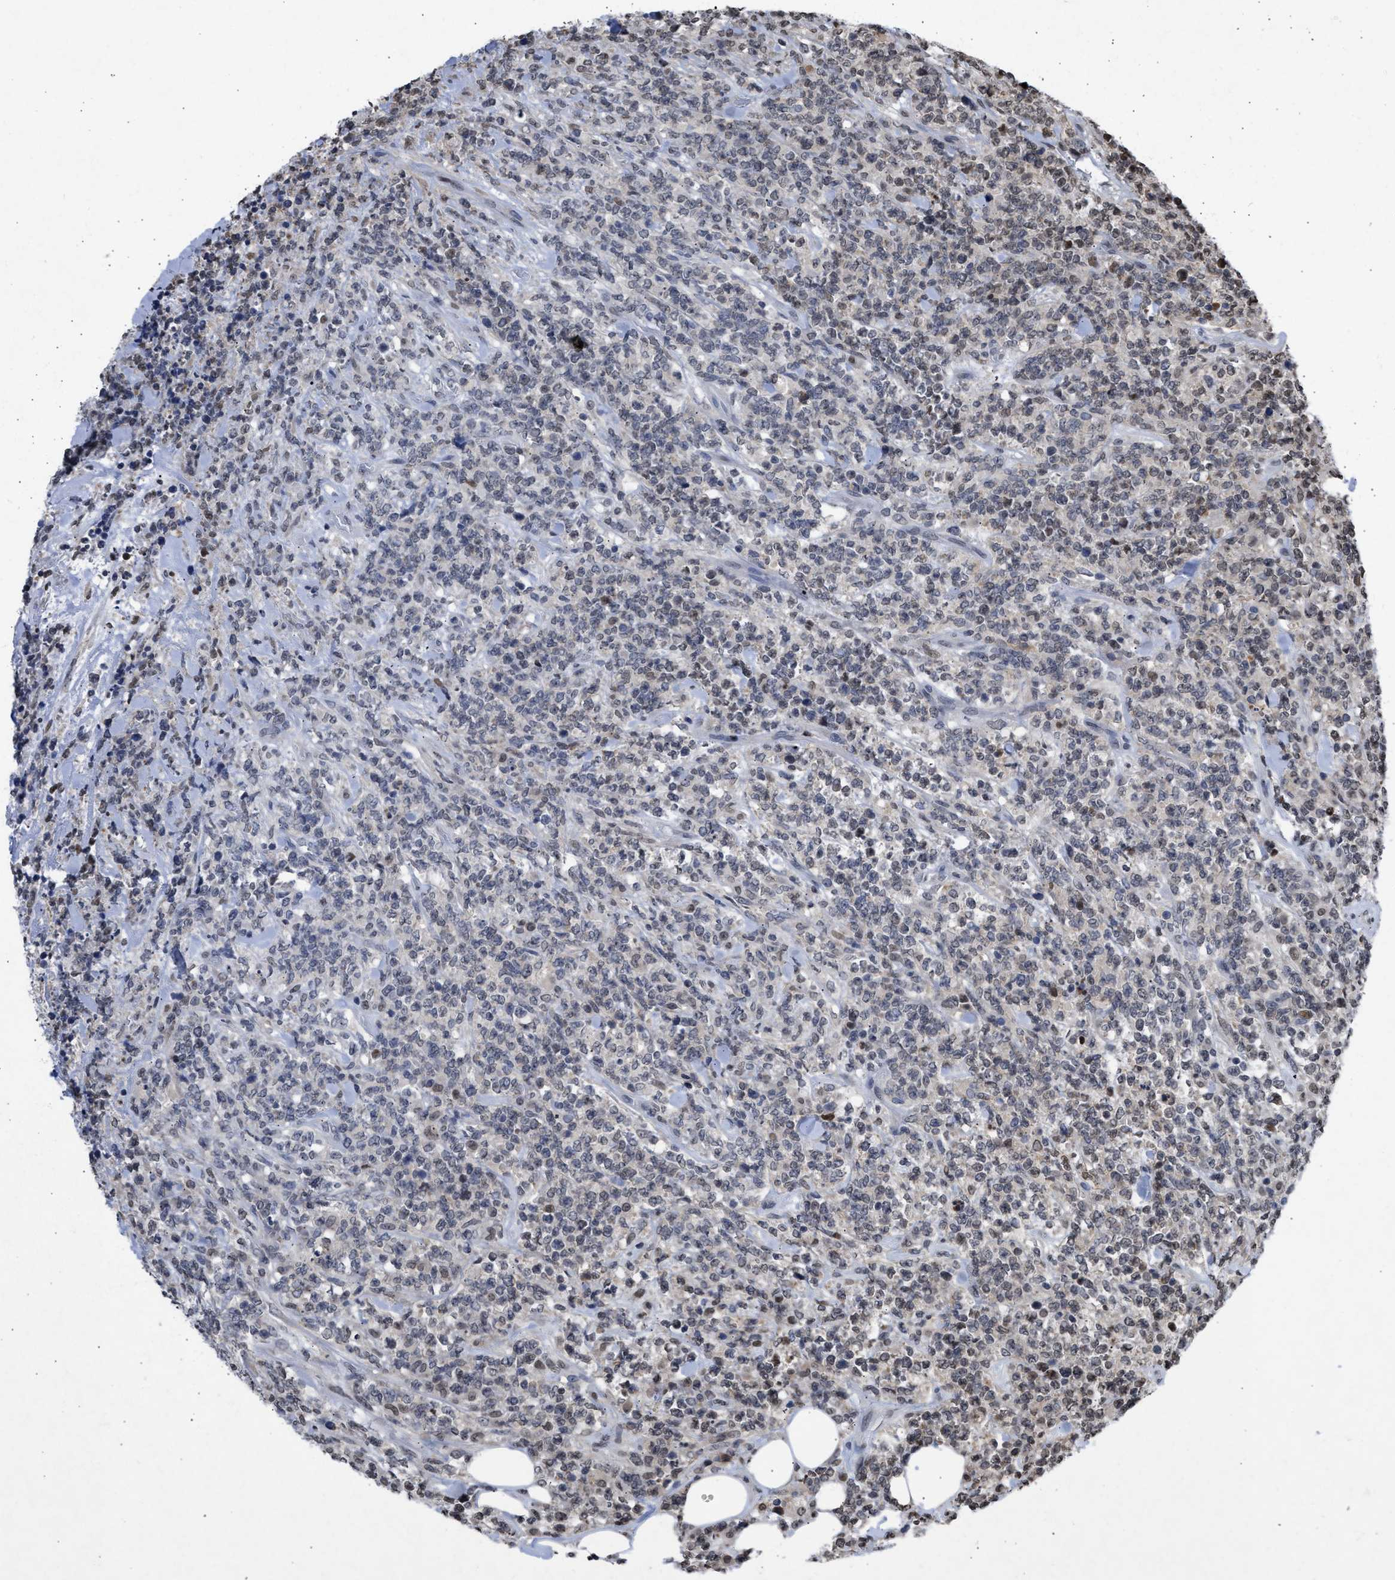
{"staining": {"intensity": "weak", "quantity": "<25%", "location": "nuclear"}, "tissue": "lymphoma", "cell_type": "Tumor cells", "image_type": "cancer", "snomed": [{"axis": "morphology", "description": "Malignant lymphoma, non-Hodgkin's type, High grade"}, {"axis": "topography", "description": "Soft tissue"}], "caption": "A micrograph of malignant lymphoma, non-Hodgkin's type (high-grade) stained for a protein displays no brown staining in tumor cells. (DAB IHC with hematoxylin counter stain).", "gene": "NUP35", "patient": {"sex": "male", "age": 18}}